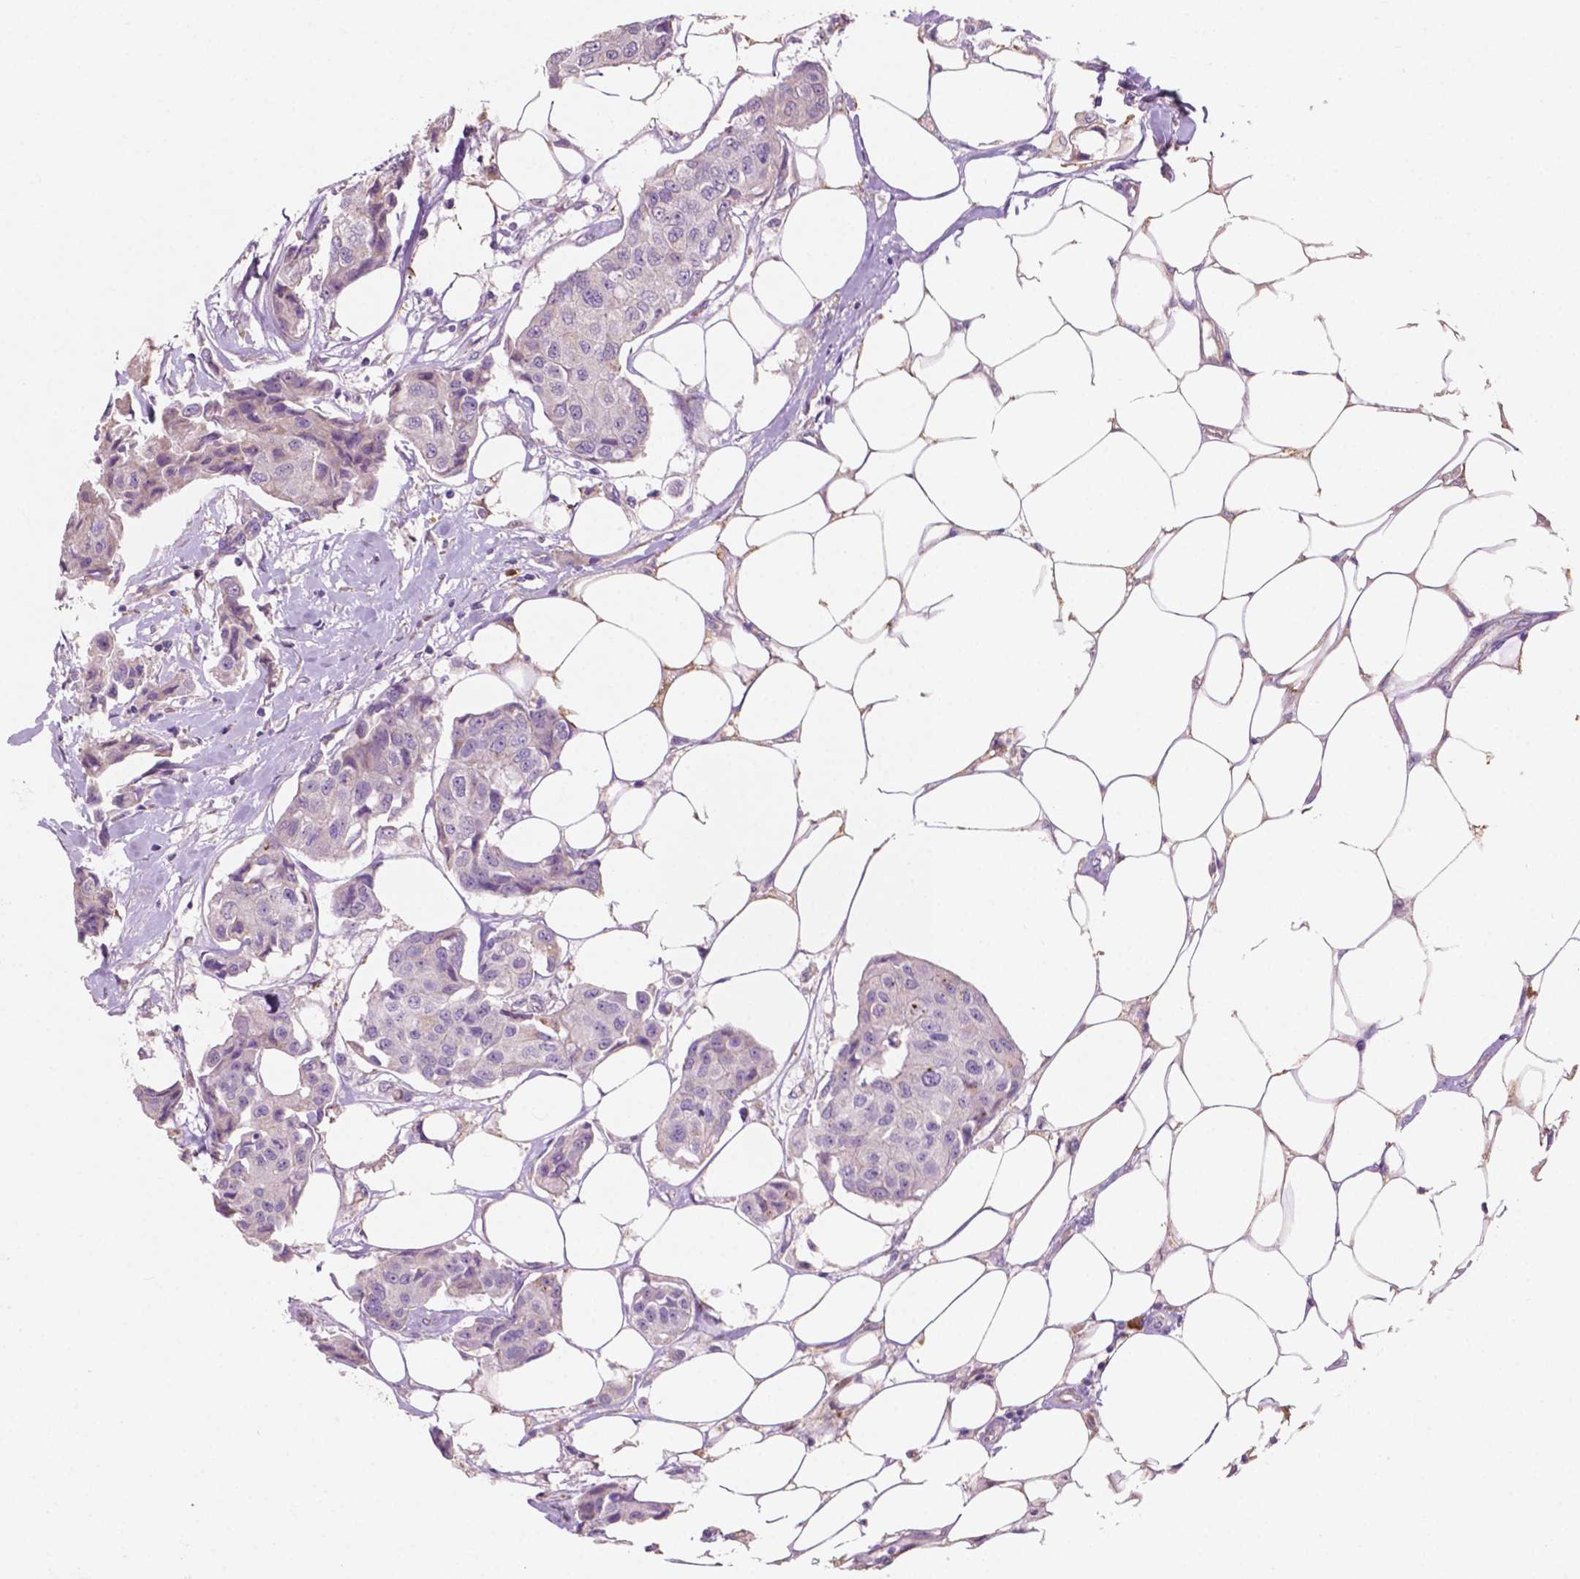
{"staining": {"intensity": "negative", "quantity": "none", "location": "none"}, "tissue": "breast cancer", "cell_type": "Tumor cells", "image_type": "cancer", "snomed": [{"axis": "morphology", "description": "Duct carcinoma"}, {"axis": "topography", "description": "Breast"}, {"axis": "topography", "description": "Lymph node"}], "caption": "Tumor cells are negative for protein expression in human invasive ductal carcinoma (breast).", "gene": "LRP1B", "patient": {"sex": "female", "age": 80}}